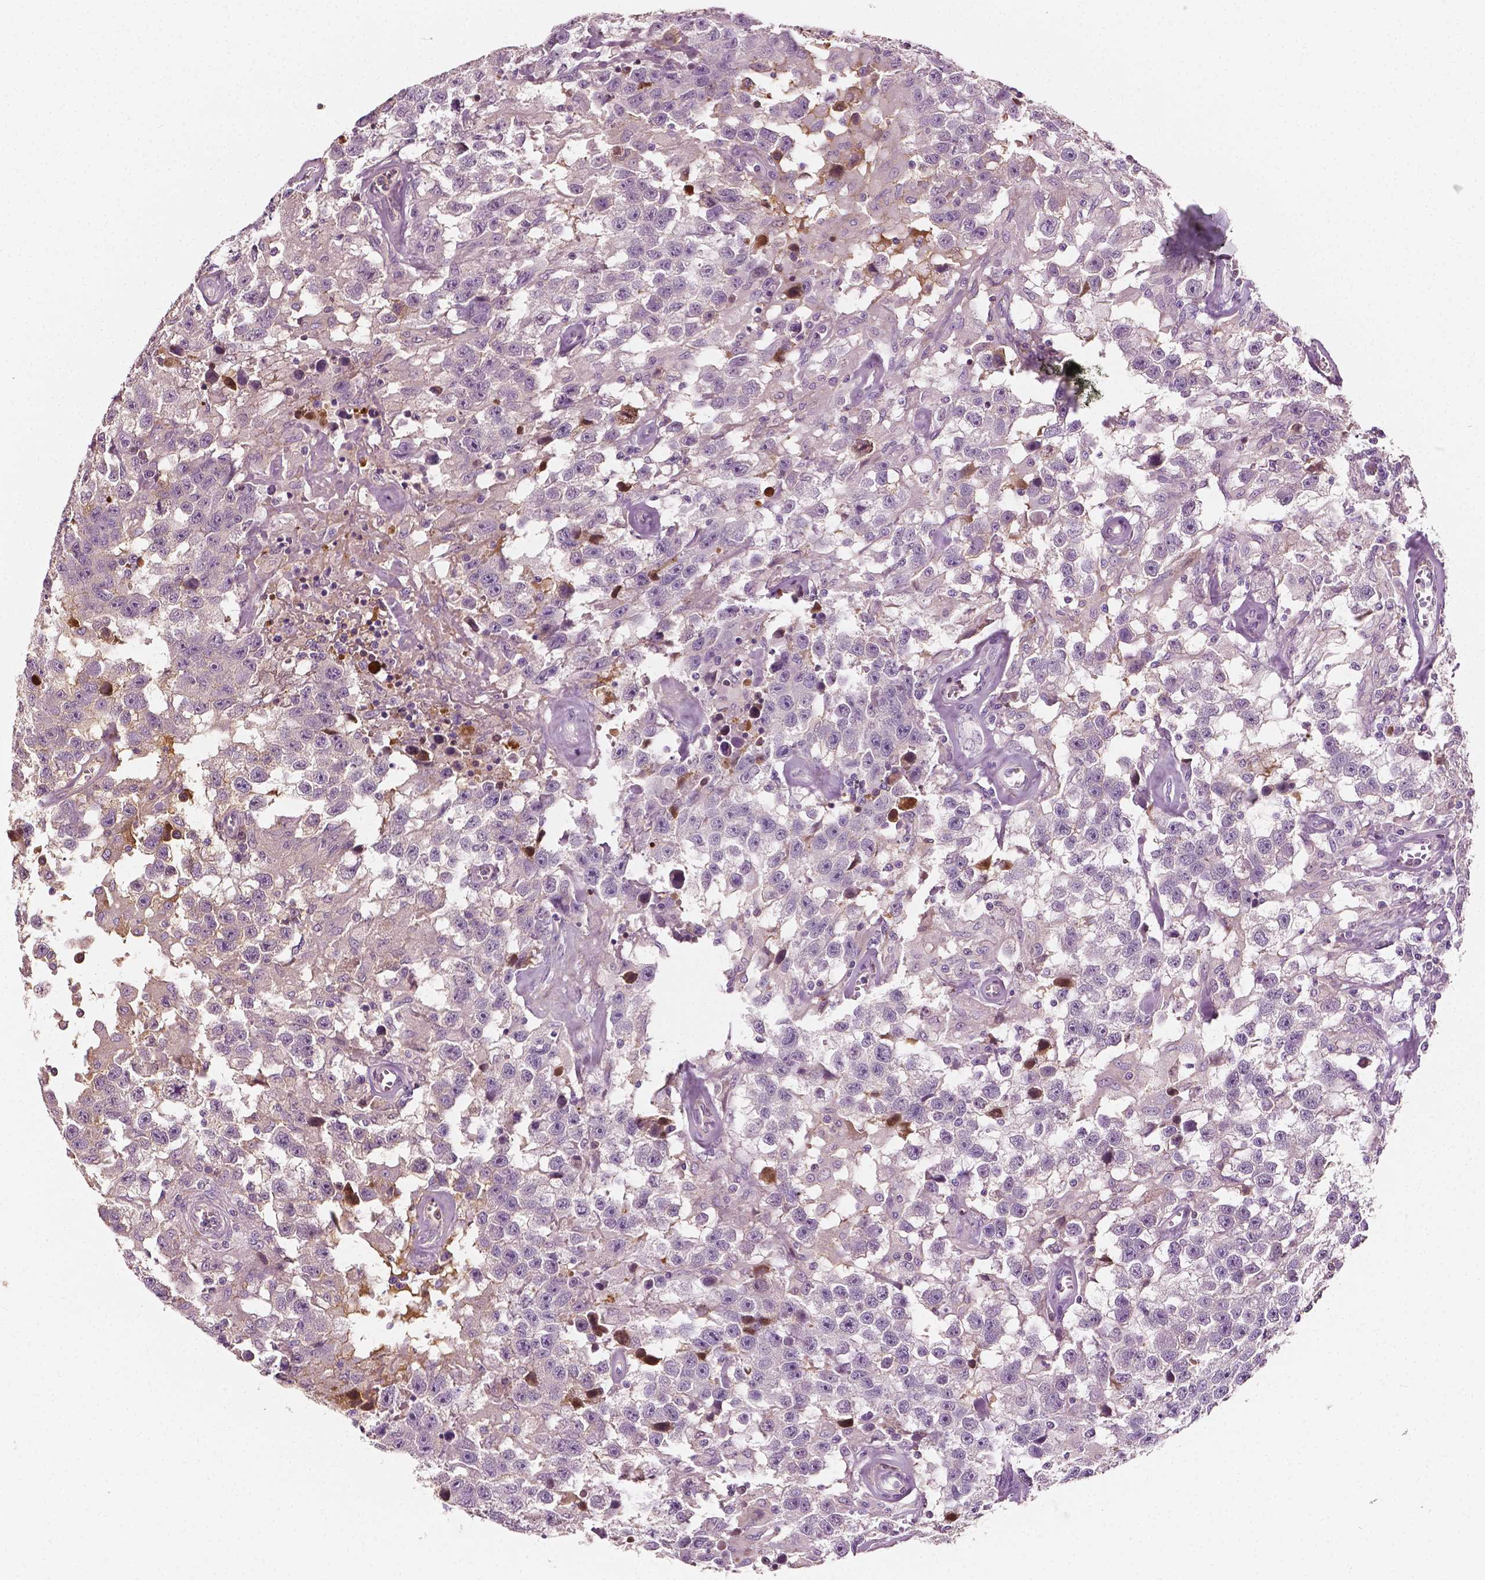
{"staining": {"intensity": "negative", "quantity": "none", "location": "none"}, "tissue": "testis cancer", "cell_type": "Tumor cells", "image_type": "cancer", "snomed": [{"axis": "morphology", "description": "Seminoma, NOS"}, {"axis": "topography", "description": "Testis"}], "caption": "Tumor cells show no significant protein staining in testis cancer.", "gene": "APOA4", "patient": {"sex": "male", "age": 43}}